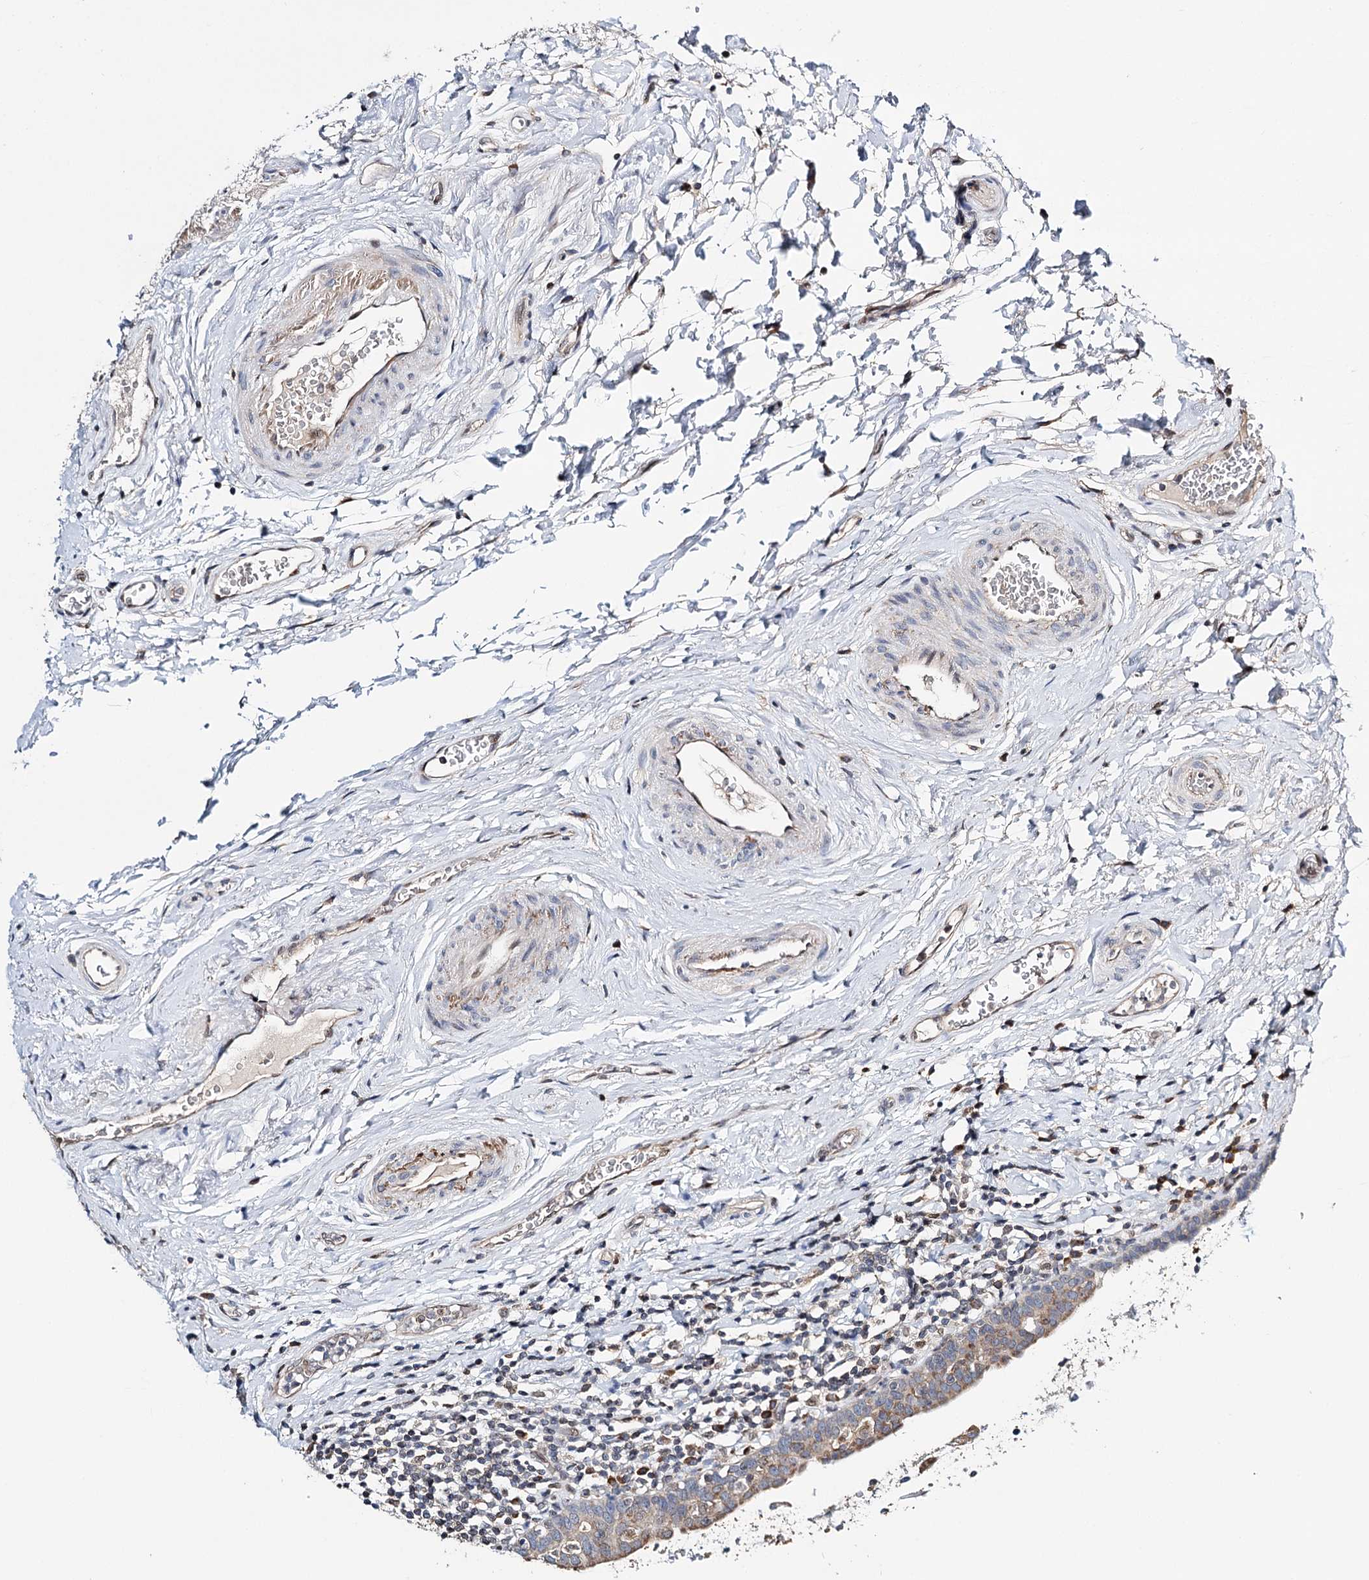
{"staining": {"intensity": "moderate", "quantity": "<25%", "location": "cytoplasmic/membranous"}, "tissue": "urinary bladder", "cell_type": "Urothelial cells", "image_type": "normal", "snomed": [{"axis": "morphology", "description": "Normal tissue, NOS"}, {"axis": "topography", "description": "Urinary bladder"}], "caption": "This is a micrograph of immunohistochemistry (IHC) staining of benign urinary bladder, which shows moderate staining in the cytoplasmic/membranous of urothelial cells.", "gene": "CFAP46", "patient": {"sex": "male", "age": 83}}